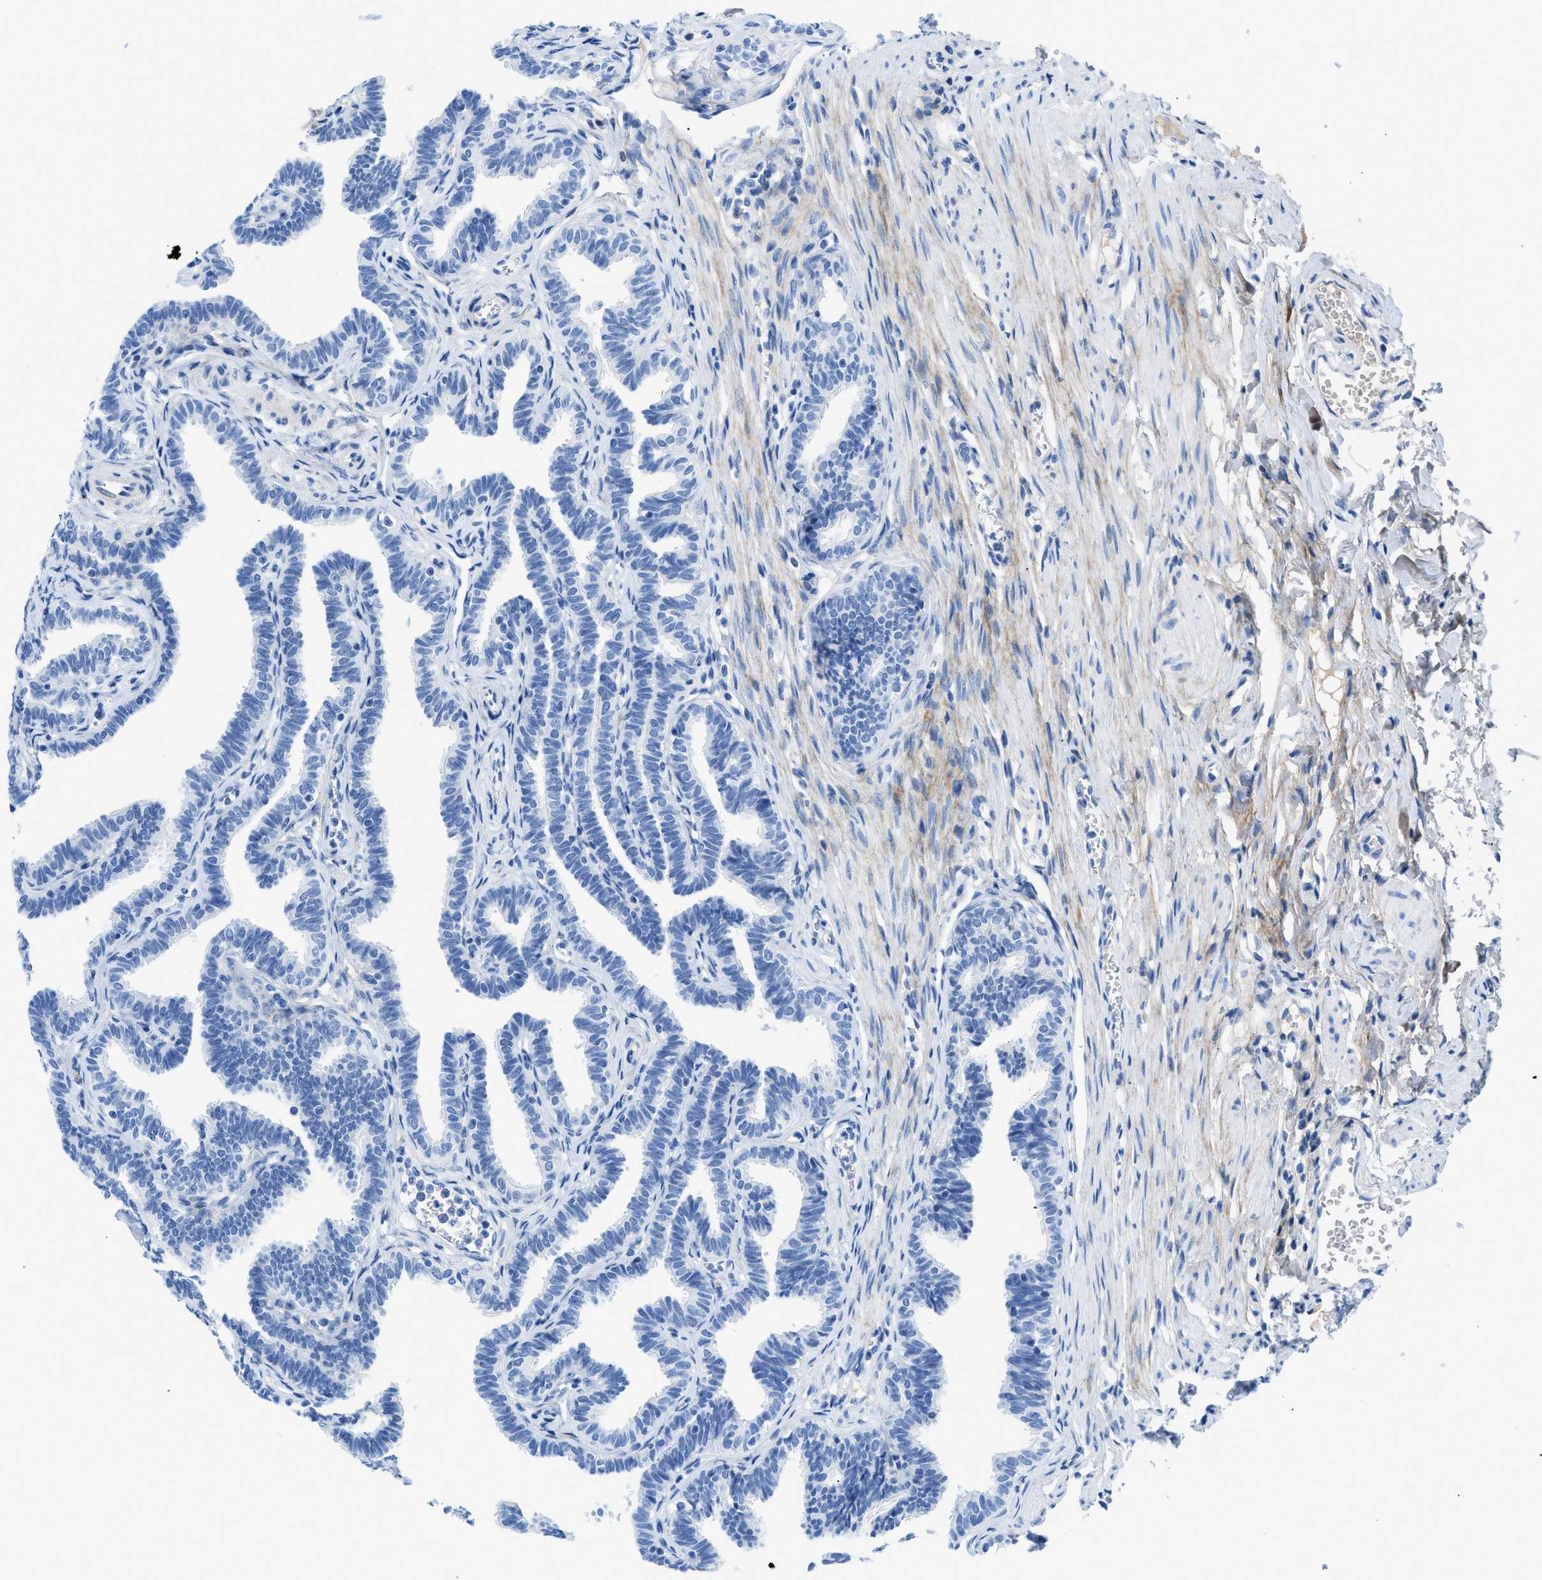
{"staining": {"intensity": "negative", "quantity": "none", "location": "none"}, "tissue": "fallopian tube", "cell_type": "Glandular cells", "image_type": "normal", "snomed": [{"axis": "morphology", "description": "Normal tissue, NOS"}, {"axis": "topography", "description": "Fallopian tube"}, {"axis": "topography", "description": "Ovary"}], "caption": "Image shows no protein positivity in glandular cells of benign fallopian tube. The staining was performed using DAB (3,3'-diaminobenzidine) to visualize the protein expression in brown, while the nuclei were stained in blue with hematoxylin (Magnification: 20x).", "gene": "COL3A1", "patient": {"sex": "female", "age": 23}}